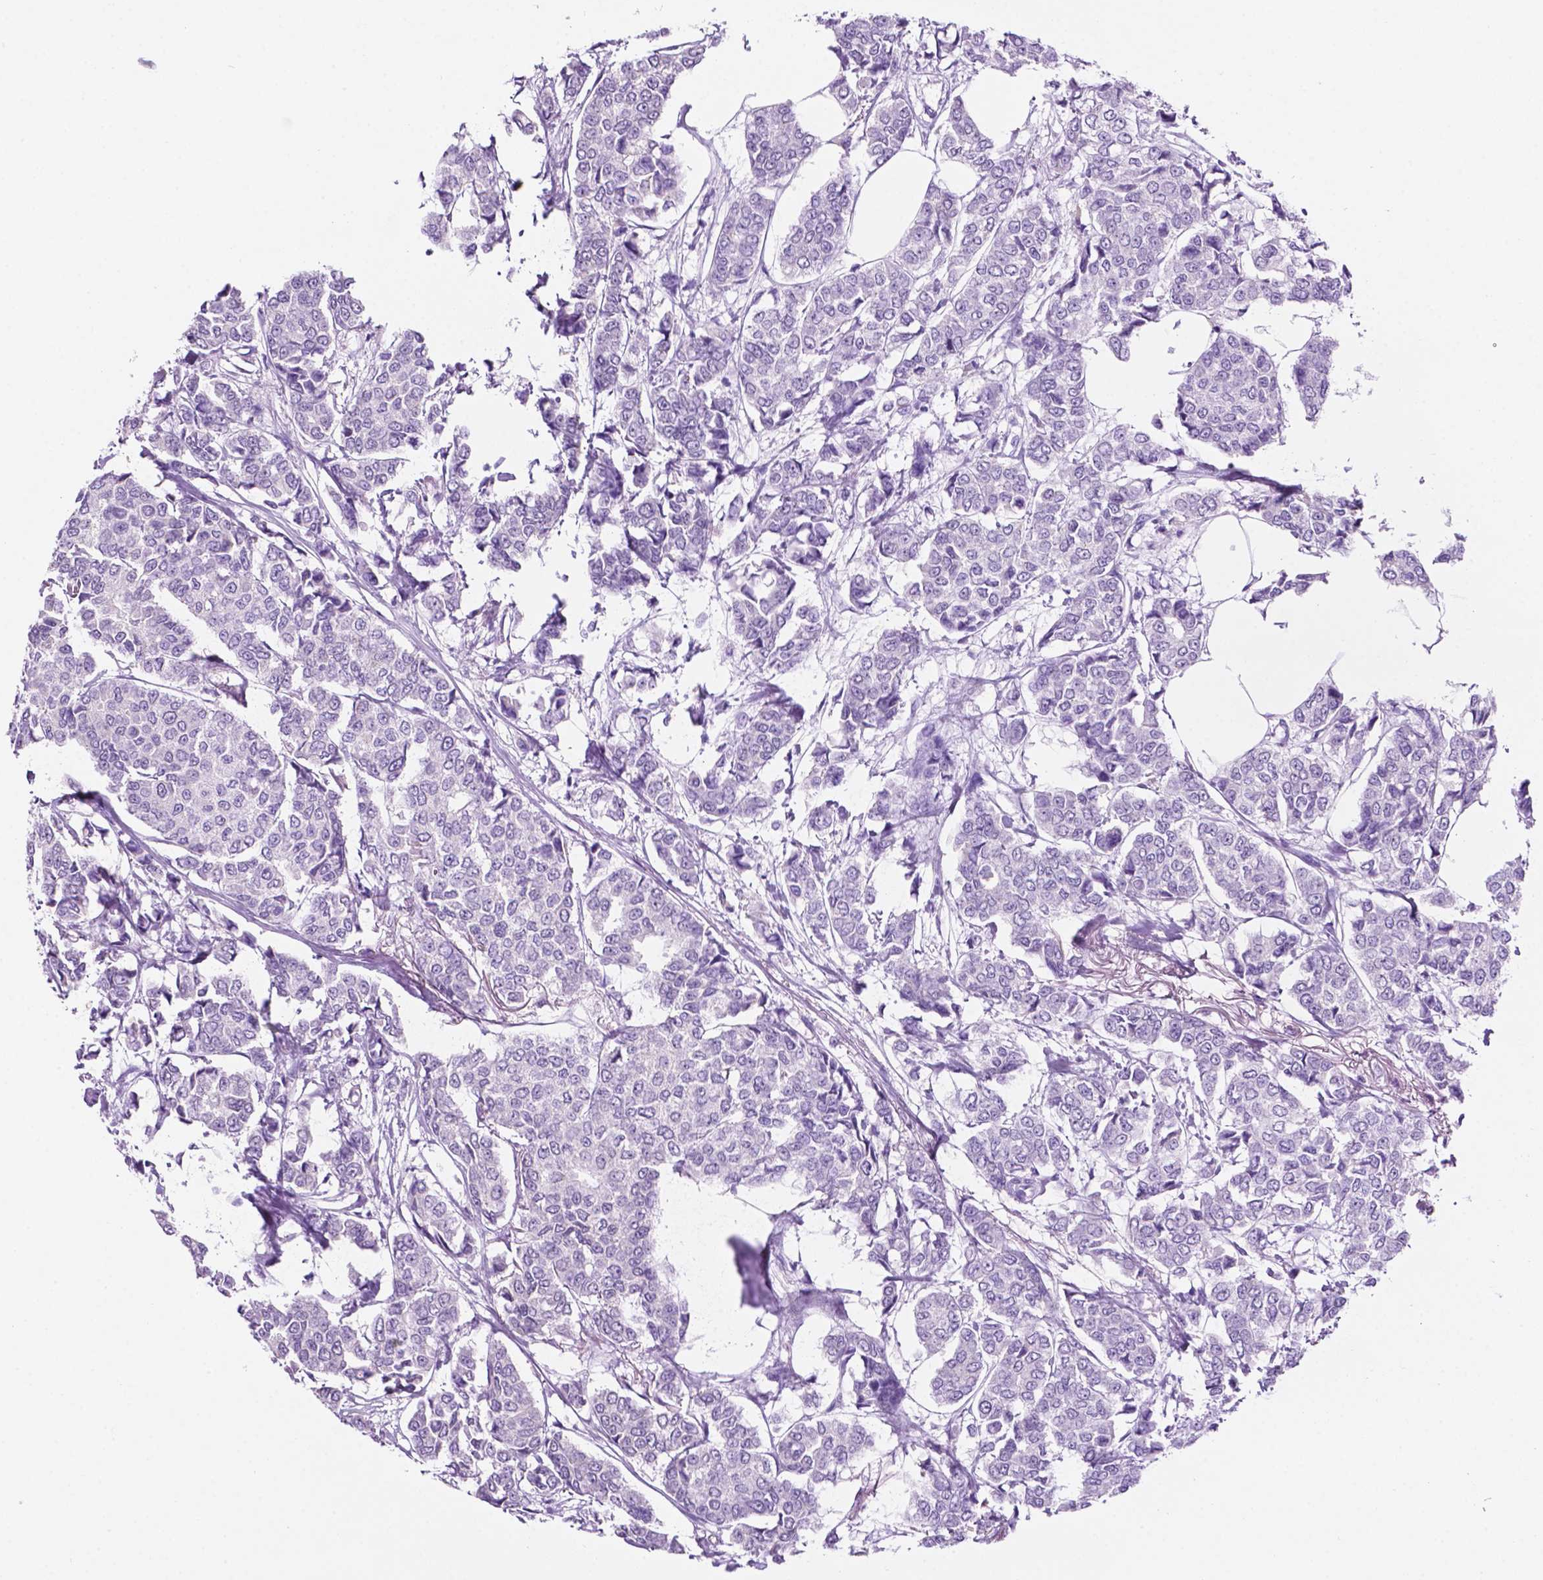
{"staining": {"intensity": "negative", "quantity": "none", "location": "none"}, "tissue": "breast cancer", "cell_type": "Tumor cells", "image_type": "cancer", "snomed": [{"axis": "morphology", "description": "Duct carcinoma"}, {"axis": "topography", "description": "Breast"}], "caption": "Breast cancer stained for a protein using IHC reveals no expression tumor cells.", "gene": "PHGR1", "patient": {"sex": "female", "age": 94}}